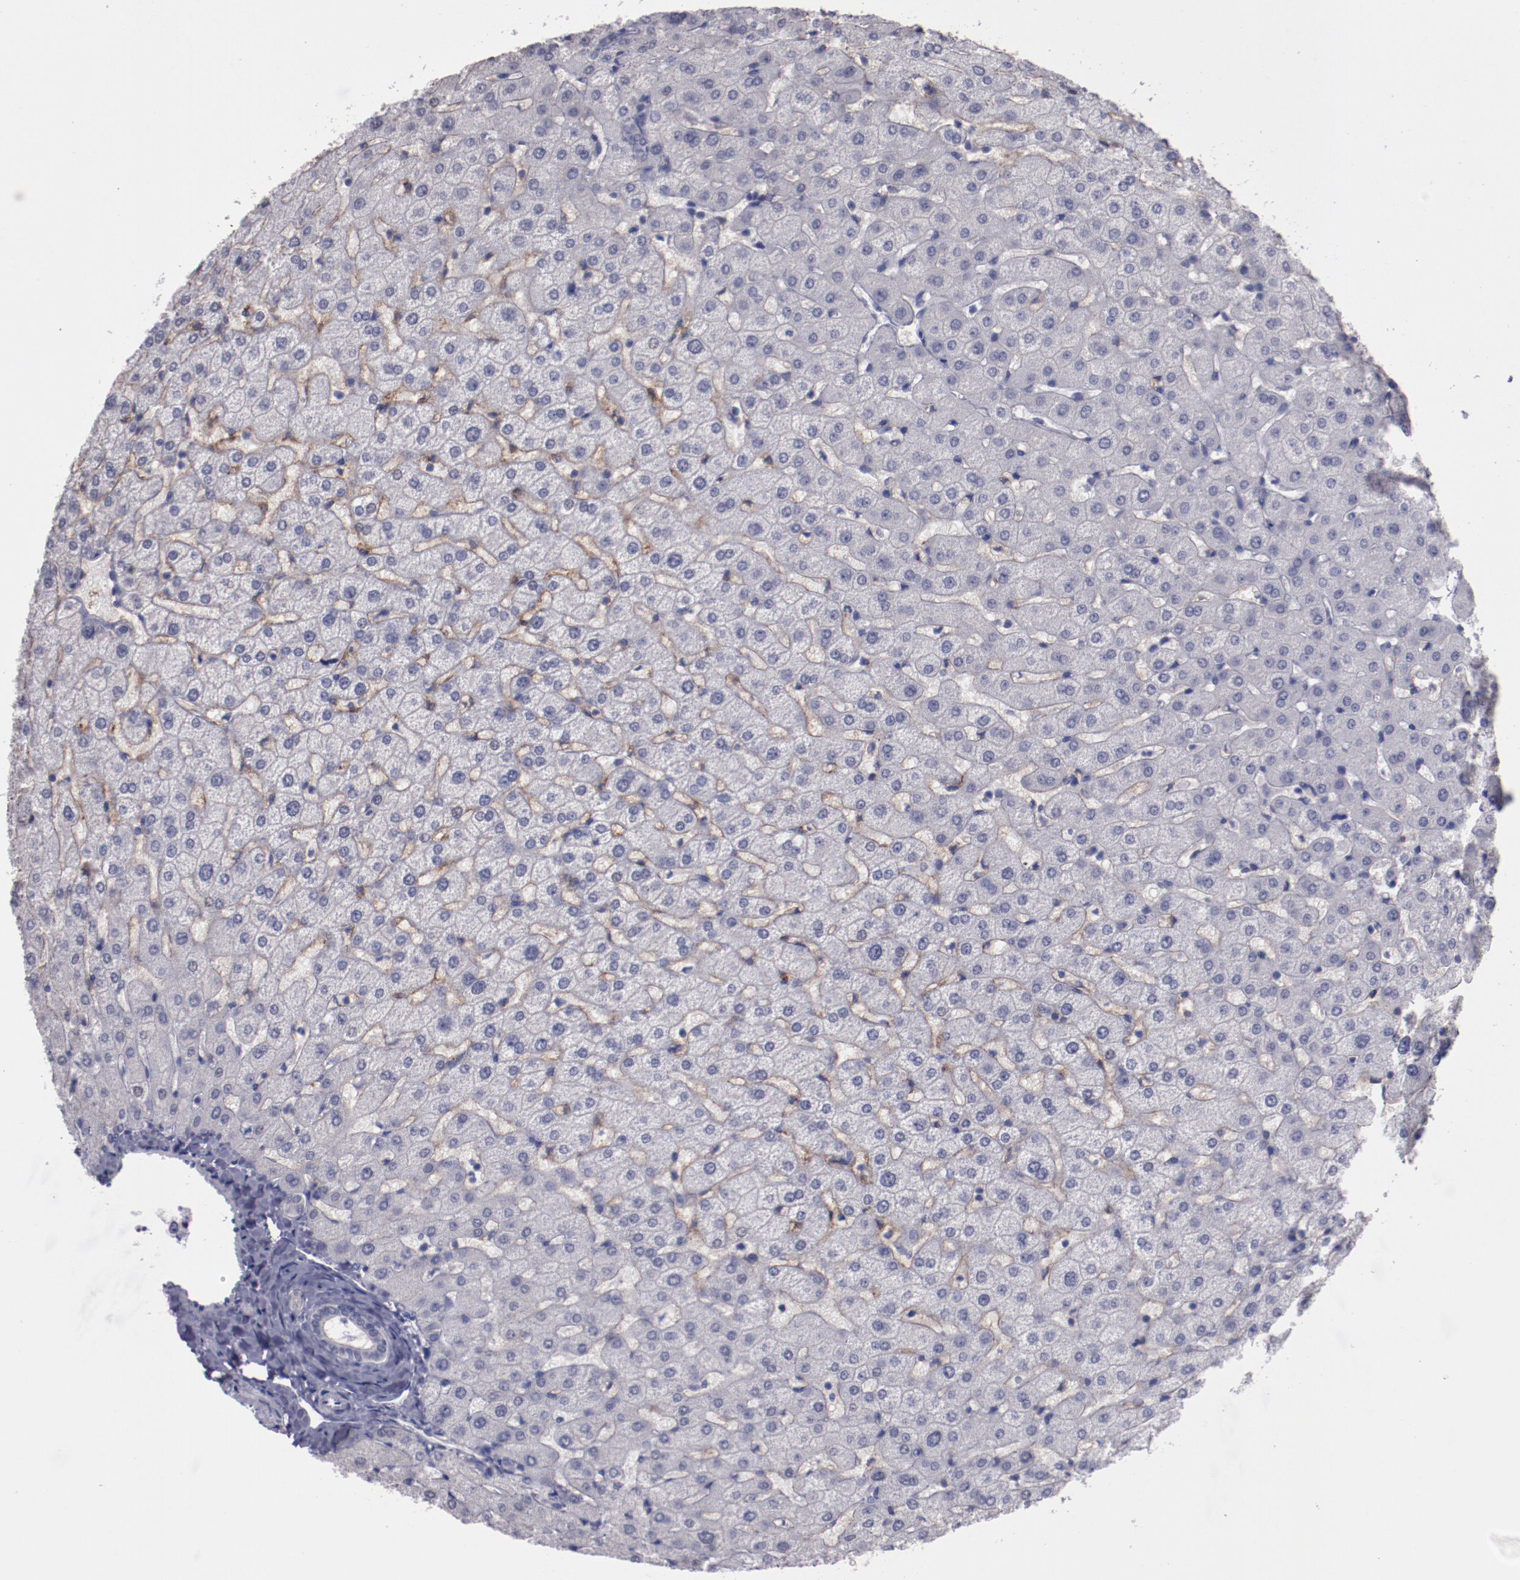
{"staining": {"intensity": "negative", "quantity": "none", "location": "none"}, "tissue": "liver", "cell_type": "Cholangiocytes", "image_type": "normal", "snomed": [{"axis": "morphology", "description": "Normal tissue, NOS"}, {"axis": "morphology", "description": "Fibrosis, NOS"}, {"axis": "topography", "description": "Liver"}], "caption": "An immunohistochemistry (IHC) micrograph of unremarkable liver is shown. There is no staining in cholangiocytes of liver.", "gene": "NRXN3", "patient": {"sex": "female", "age": 29}}